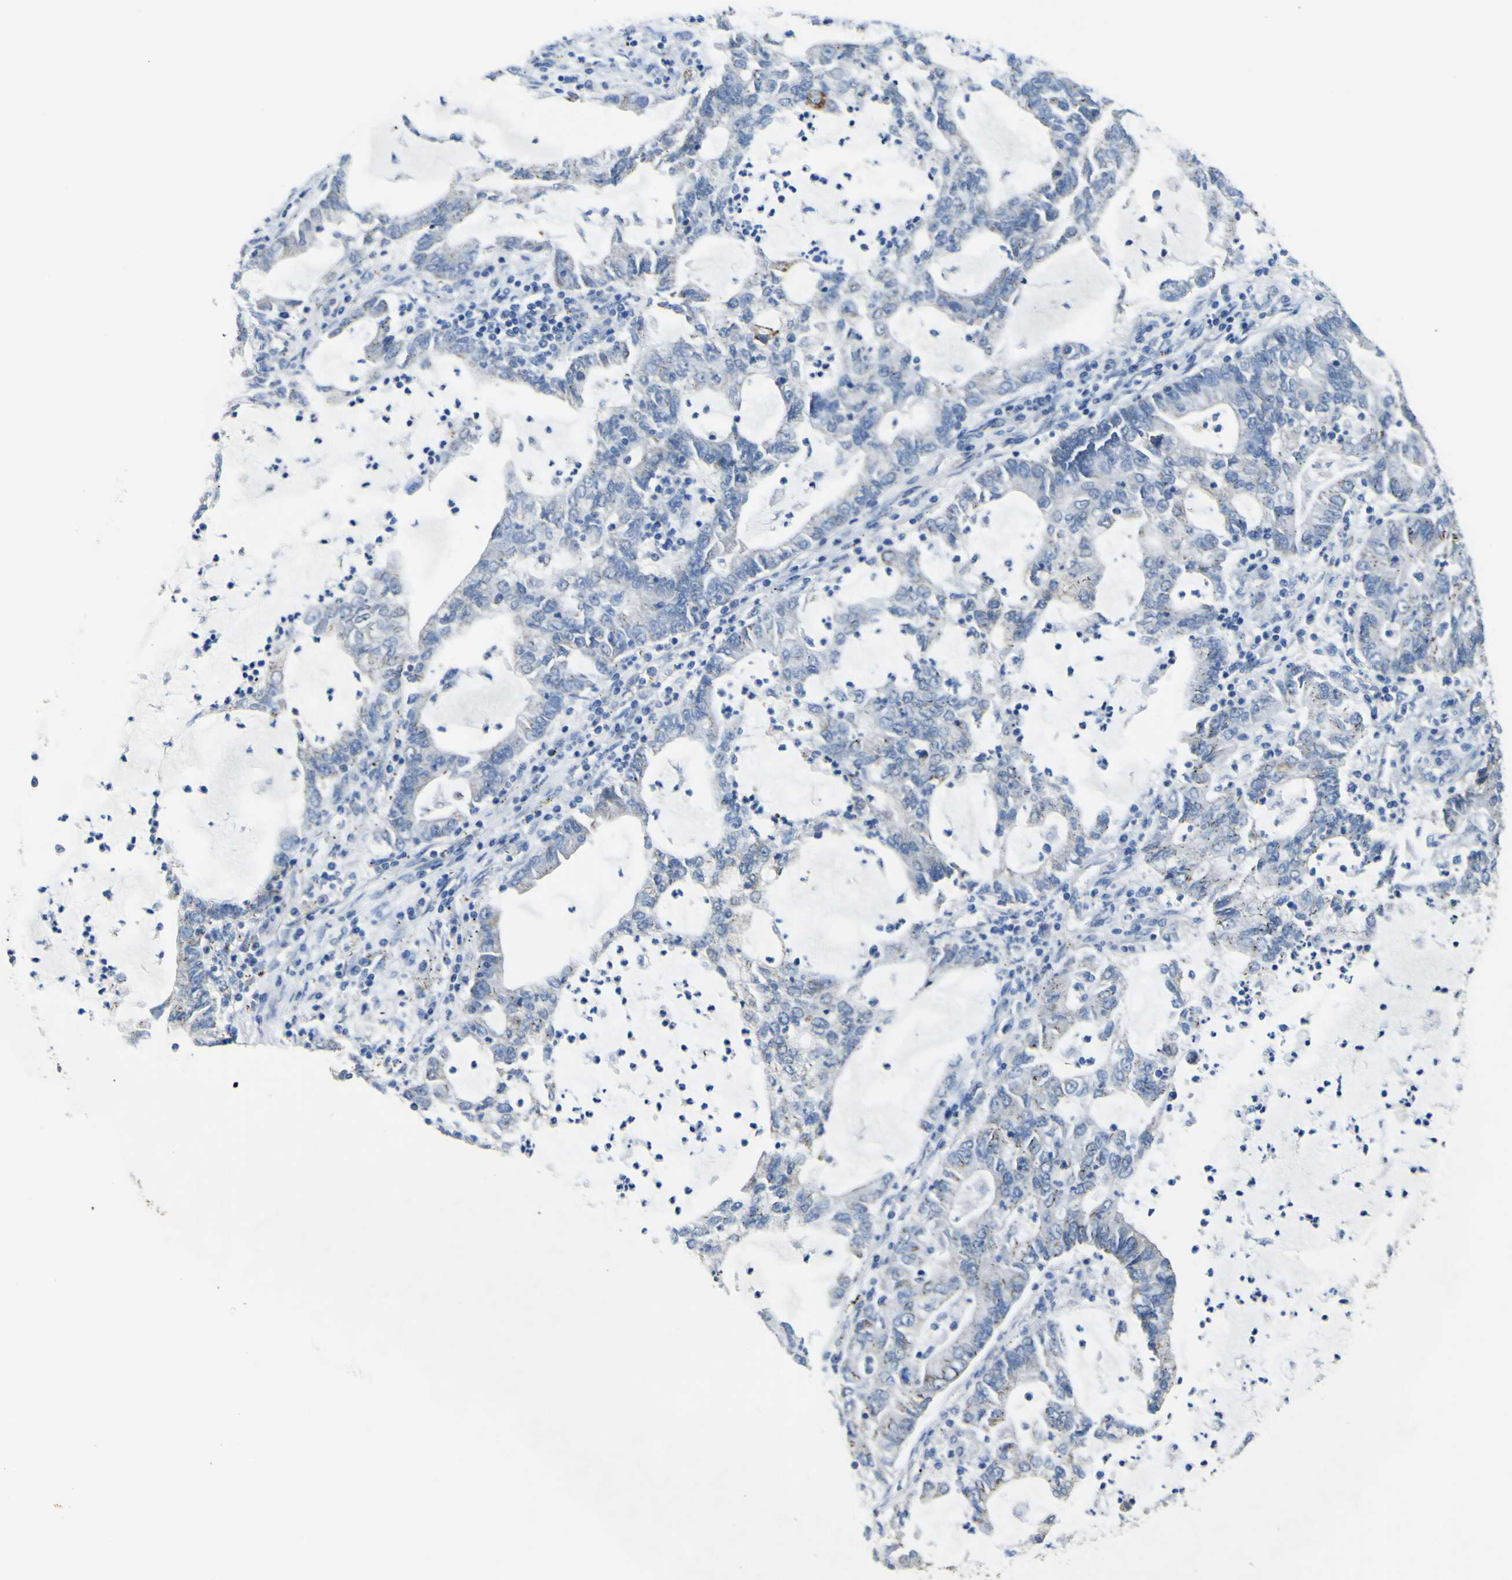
{"staining": {"intensity": "negative", "quantity": "none", "location": "none"}, "tissue": "lung cancer", "cell_type": "Tumor cells", "image_type": "cancer", "snomed": [{"axis": "morphology", "description": "Adenocarcinoma, NOS"}, {"axis": "topography", "description": "Lung"}], "caption": "Immunohistochemistry of lung cancer shows no staining in tumor cells. The staining is performed using DAB brown chromogen with nuclei counter-stained in using hematoxylin.", "gene": "ALDH18A1", "patient": {"sex": "female", "age": 51}}